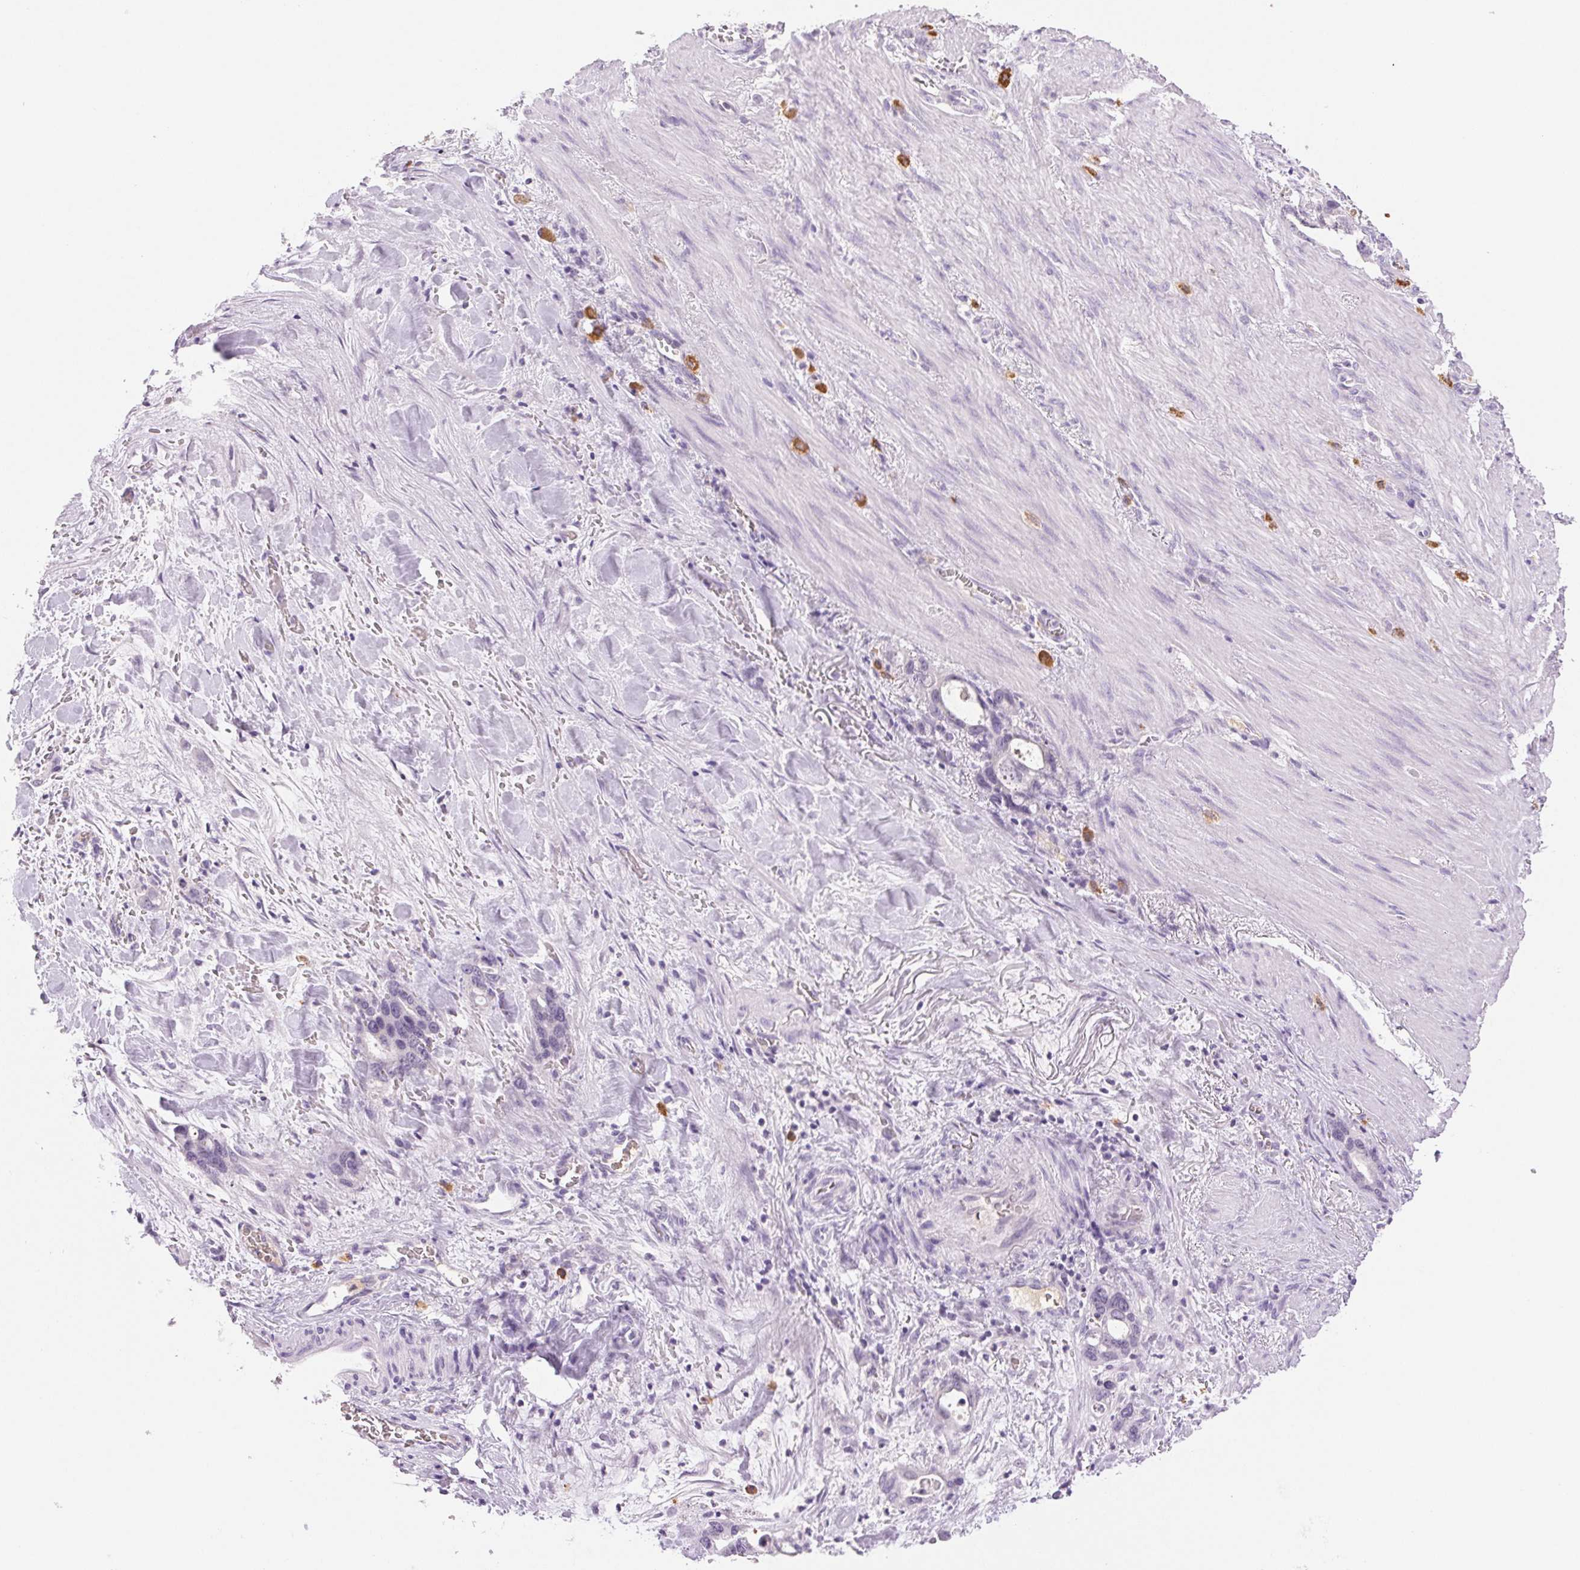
{"staining": {"intensity": "negative", "quantity": "none", "location": "none"}, "tissue": "stomach cancer", "cell_type": "Tumor cells", "image_type": "cancer", "snomed": [{"axis": "morphology", "description": "Normal tissue, NOS"}, {"axis": "morphology", "description": "Adenocarcinoma, NOS"}, {"axis": "topography", "description": "Esophagus"}, {"axis": "topography", "description": "Stomach, upper"}], "caption": "This micrograph is of stomach cancer (adenocarcinoma) stained with IHC to label a protein in brown with the nuclei are counter-stained blue. There is no positivity in tumor cells.", "gene": "IFIT1B", "patient": {"sex": "male", "age": 74}}